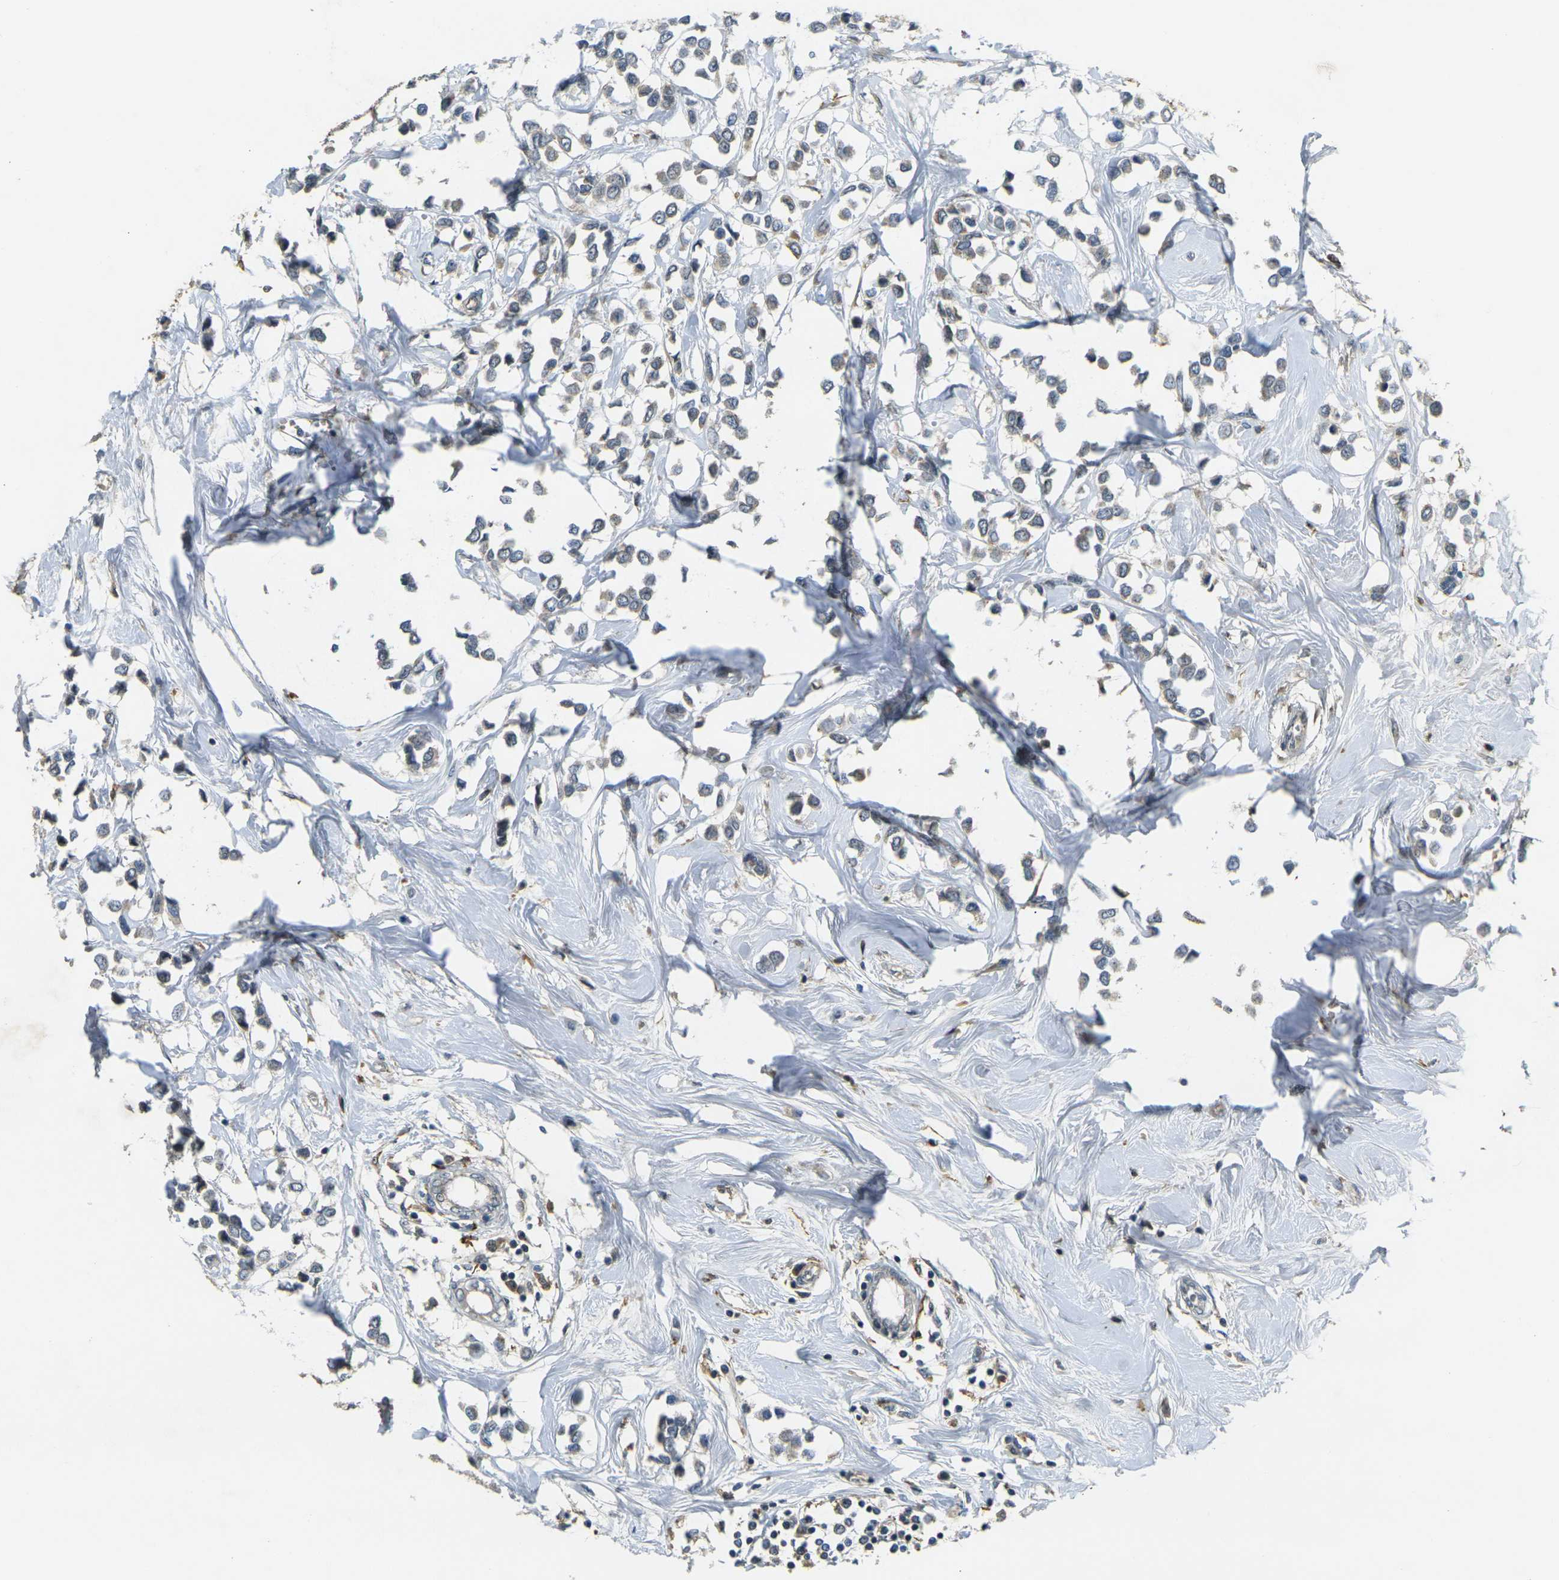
{"staining": {"intensity": "weak", "quantity": ">75%", "location": "cytoplasmic/membranous"}, "tissue": "breast cancer", "cell_type": "Tumor cells", "image_type": "cancer", "snomed": [{"axis": "morphology", "description": "Lobular carcinoma"}, {"axis": "topography", "description": "Breast"}], "caption": "DAB (3,3'-diaminobenzidine) immunohistochemical staining of breast cancer displays weak cytoplasmic/membranous protein positivity in about >75% of tumor cells.", "gene": "PIGL", "patient": {"sex": "female", "age": 51}}